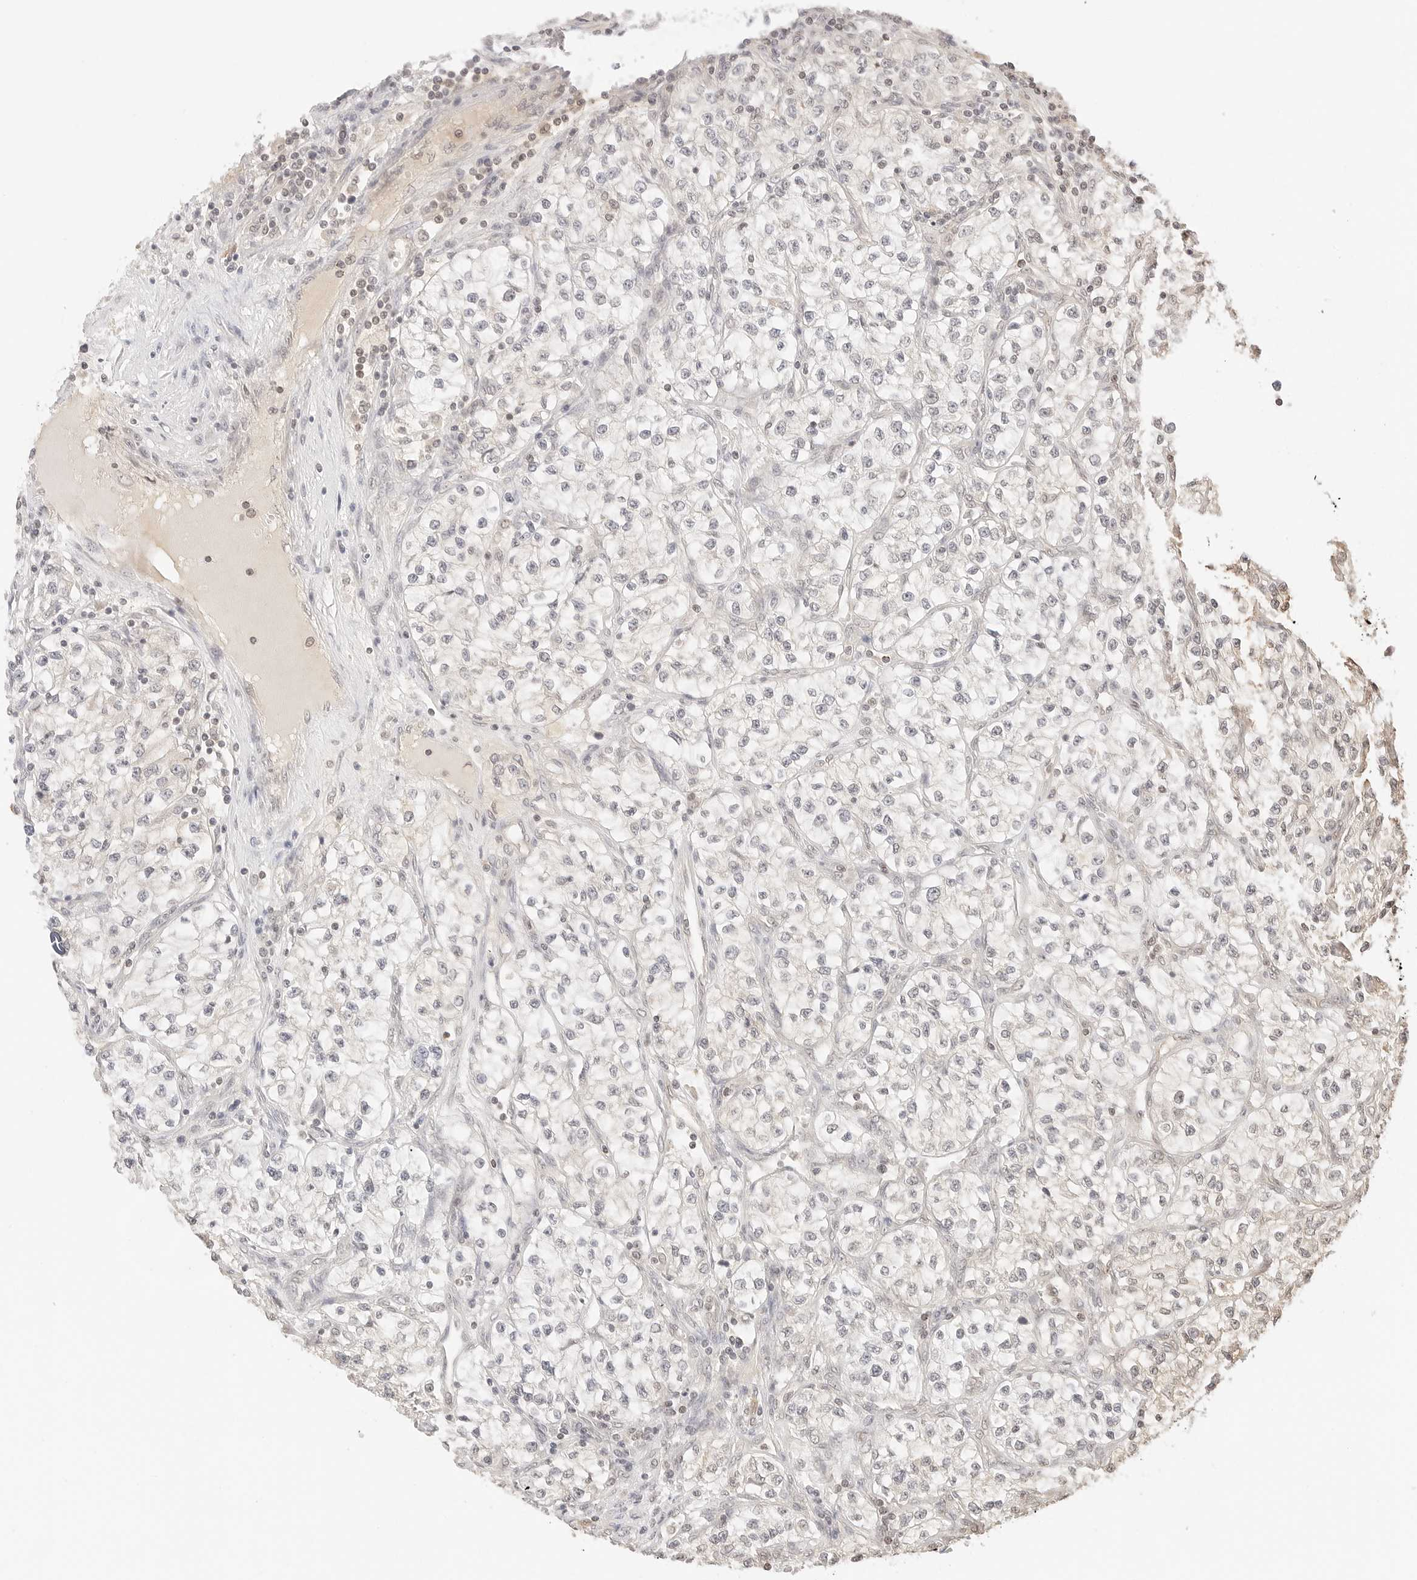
{"staining": {"intensity": "negative", "quantity": "none", "location": "none"}, "tissue": "renal cancer", "cell_type": "Tumor cells", "image_type": "cancer", "snomed": [{"axis": "morphology", "description": "Adenocarcinoma, NOS"}, {"axis": "topography", "description": "Kidney"}], "caption": "Adenocarcinoma (renal) was stained to show a protein in brown. There is no significant positivity in tumor cells.", "gene": "SEPTIN4", "patient": {"sex": "female", "age": 57}}